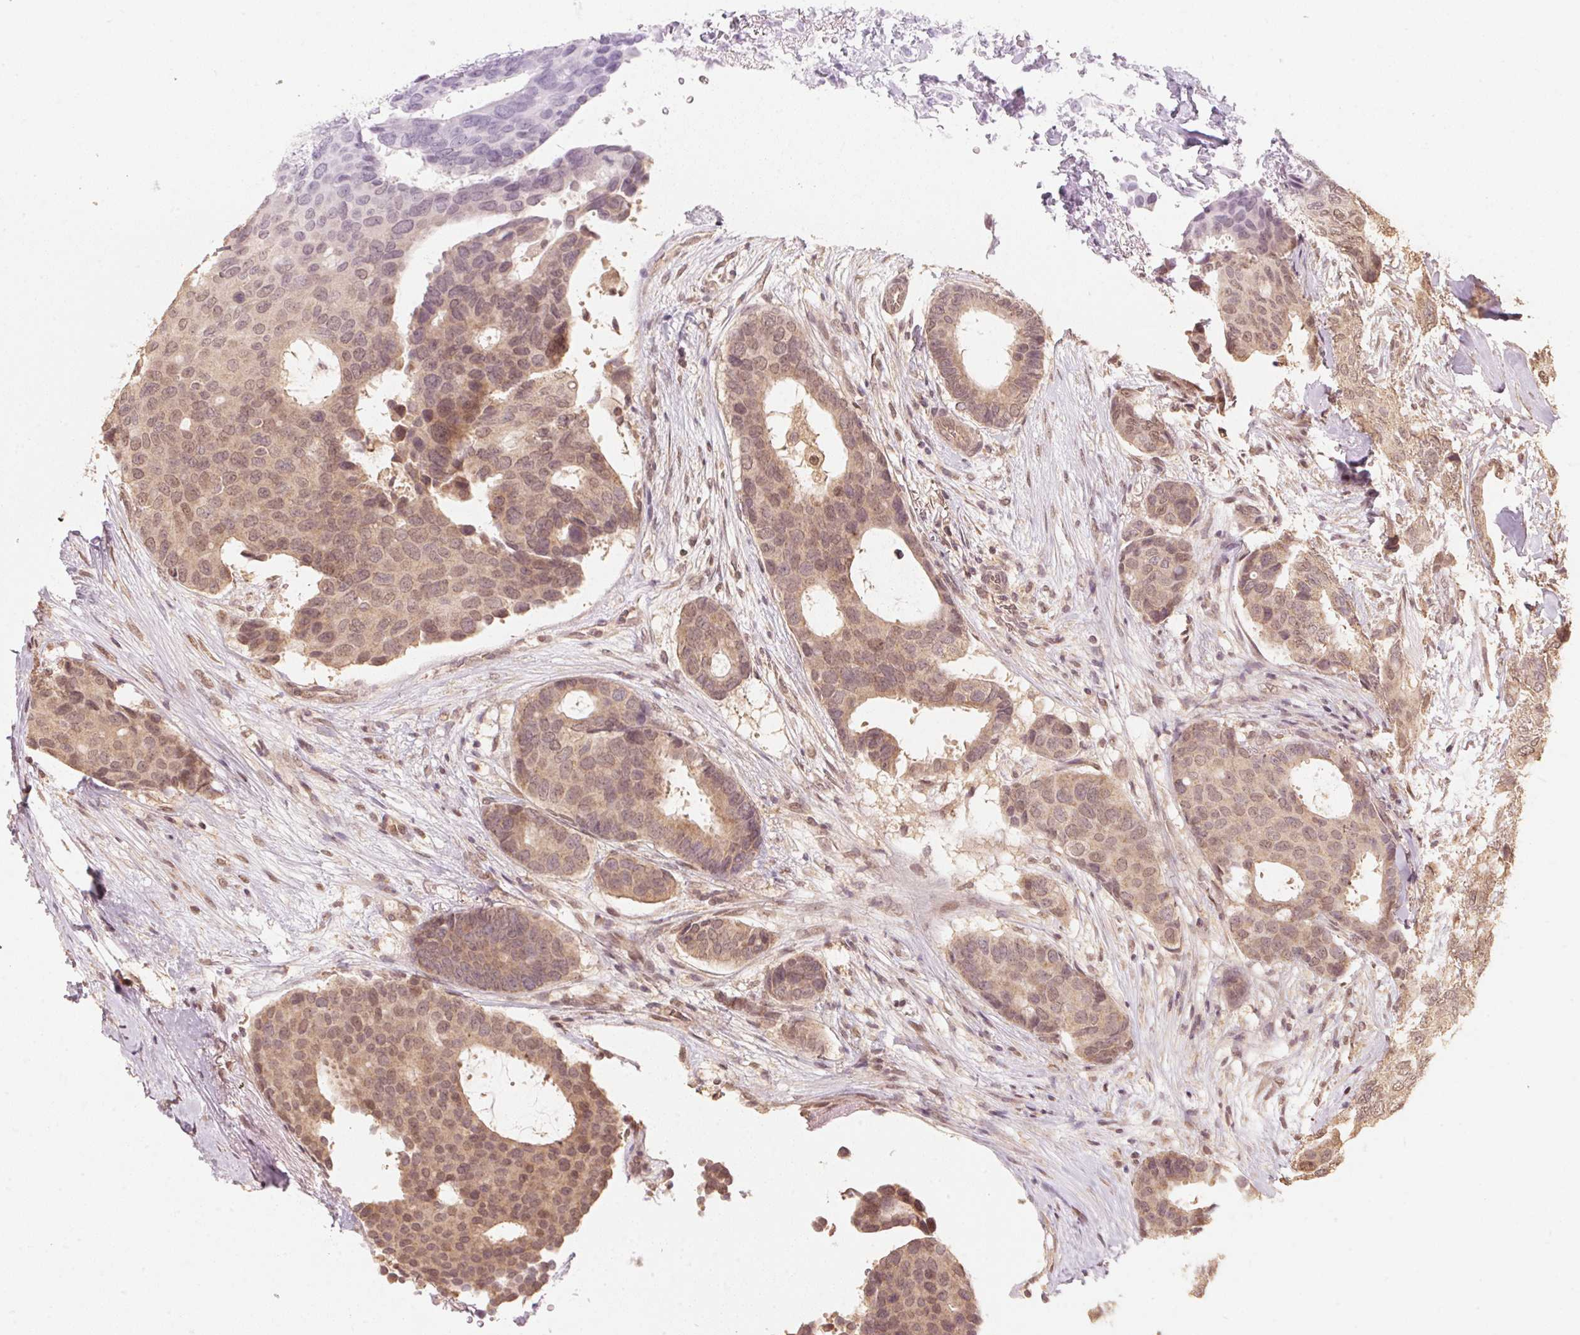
{"staining": {"intensity": "weak", "quantity": "25%-75%", "location": "cytoplasmic/membranous,nuclear"}, "tissue": "breast cancer", "cell_type": "Tumor cells", "image_type": "cancer", "snomed": [{"axis": "morphology", "description": "Duct carcinoma"}, {"axis": "topography", "description": "Breast"}], "caption": "IHC (DAB) staining of invasive ductal carcinoma (breast) demonstrates weak cytoplasmic/membranous and nuclear protein staining in about 25%-75% of tumor cells. (brown staining indicates protein expression, while blue staining denotes nuclei).", "gene": "C2orf73", "patient": {"sex": "female", "age": 75}}